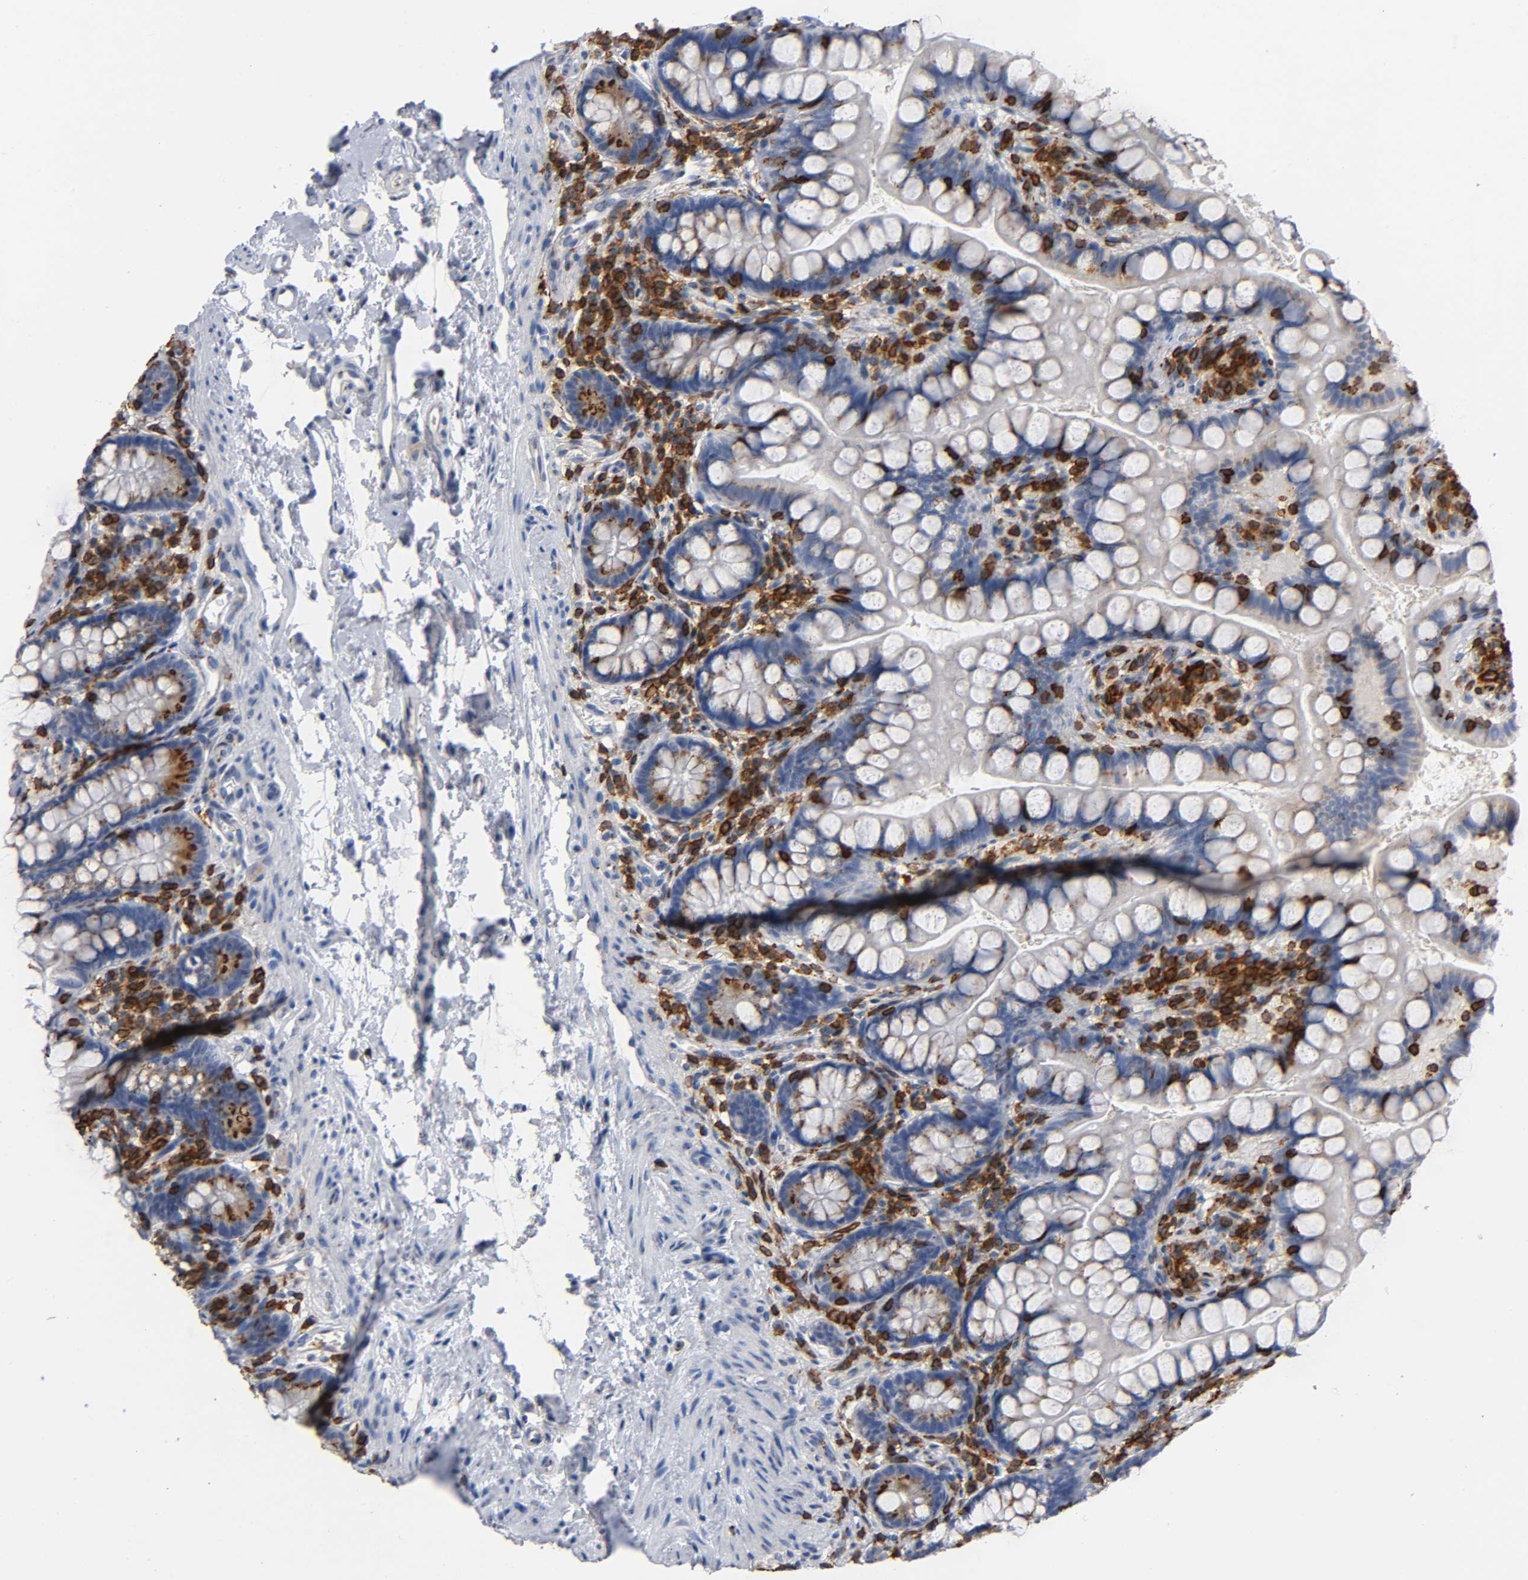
{"staining": {"intensity": "moderate", "quantity": ">75%", "location": "cytoplasmic/membranous"}, "tissue": "small intestine", "cell_type": "Glandular cells", "image_type": "normal", "snomed": [{"axis": "morphology", "description": "Normal tissue, NOS"}, {"axis": "topography", "description": "Small intestine"}], "caption": "Human small intestine stained with a protein marker demonstrates moderate staining in glandular cells.", "gene": "CAPN10", "patient": {"sex": "female", "age": 58}}